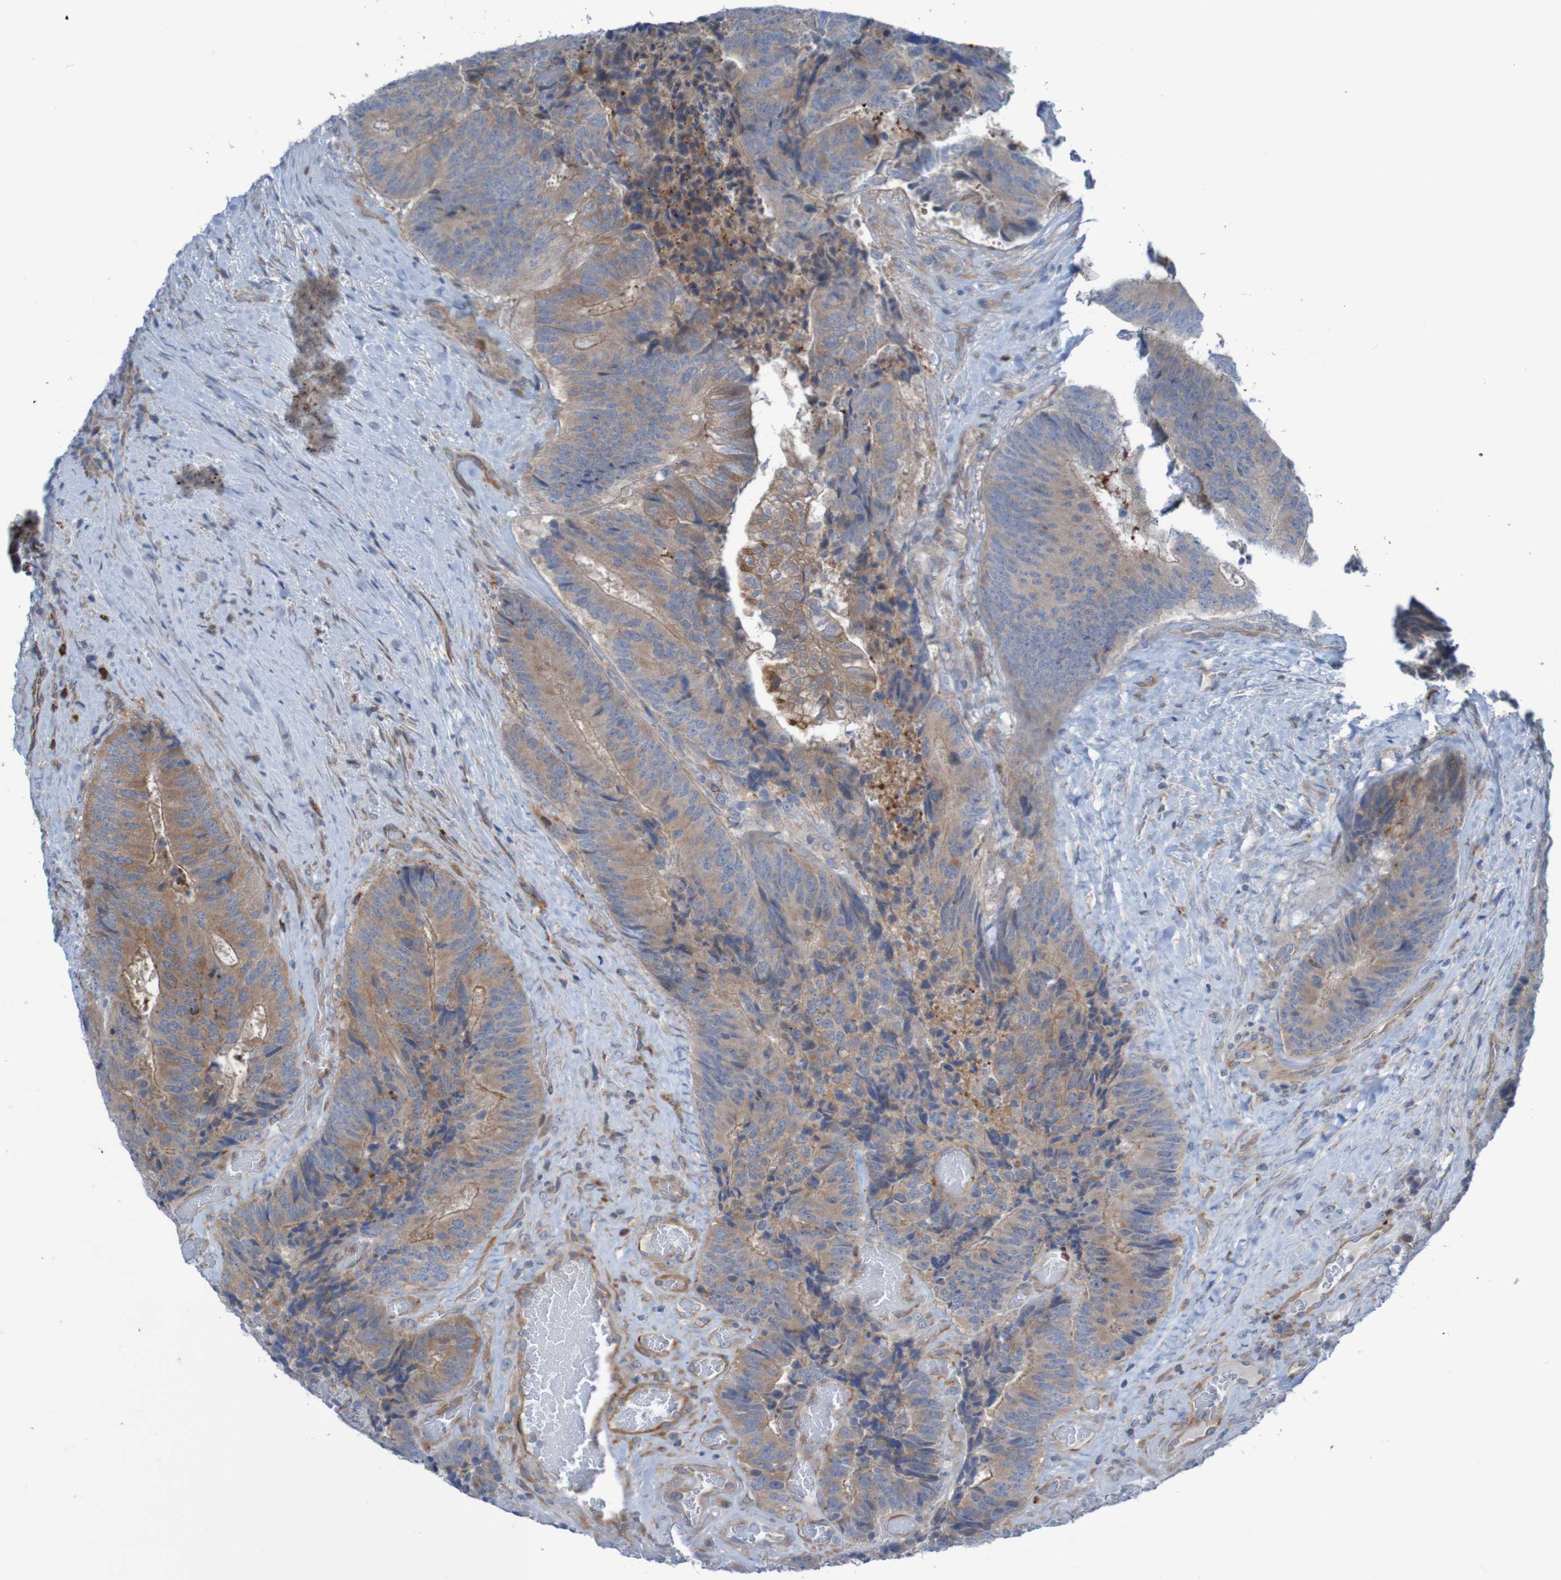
{"staining": {"intensity": "moderate", "quantity": ">75%", "location": "cytoplasmic/membranous"}, "tissue": "colorectal cancer", "cell_type": "Tumor cells", "image_type": "cancer", "snomed": [{"axis": "morphology", "description": "Adenocarcinoma, NOS"}, {"axis": "topography", "description": "Rectum"}], "caption": "Immunohistochemistry photomicrograph of neoplastic tissue: human colorectal cancer (adenocarcinoma) stained using IHC shows medium levels of moderate protein expression localized specifically in the cytoplasmic/membranous of tumor cells, appearing as a cytoplasmic/membranous brown color.", "gene": "ANGPT4", "patient": {"sex": "male", "age": 72}}